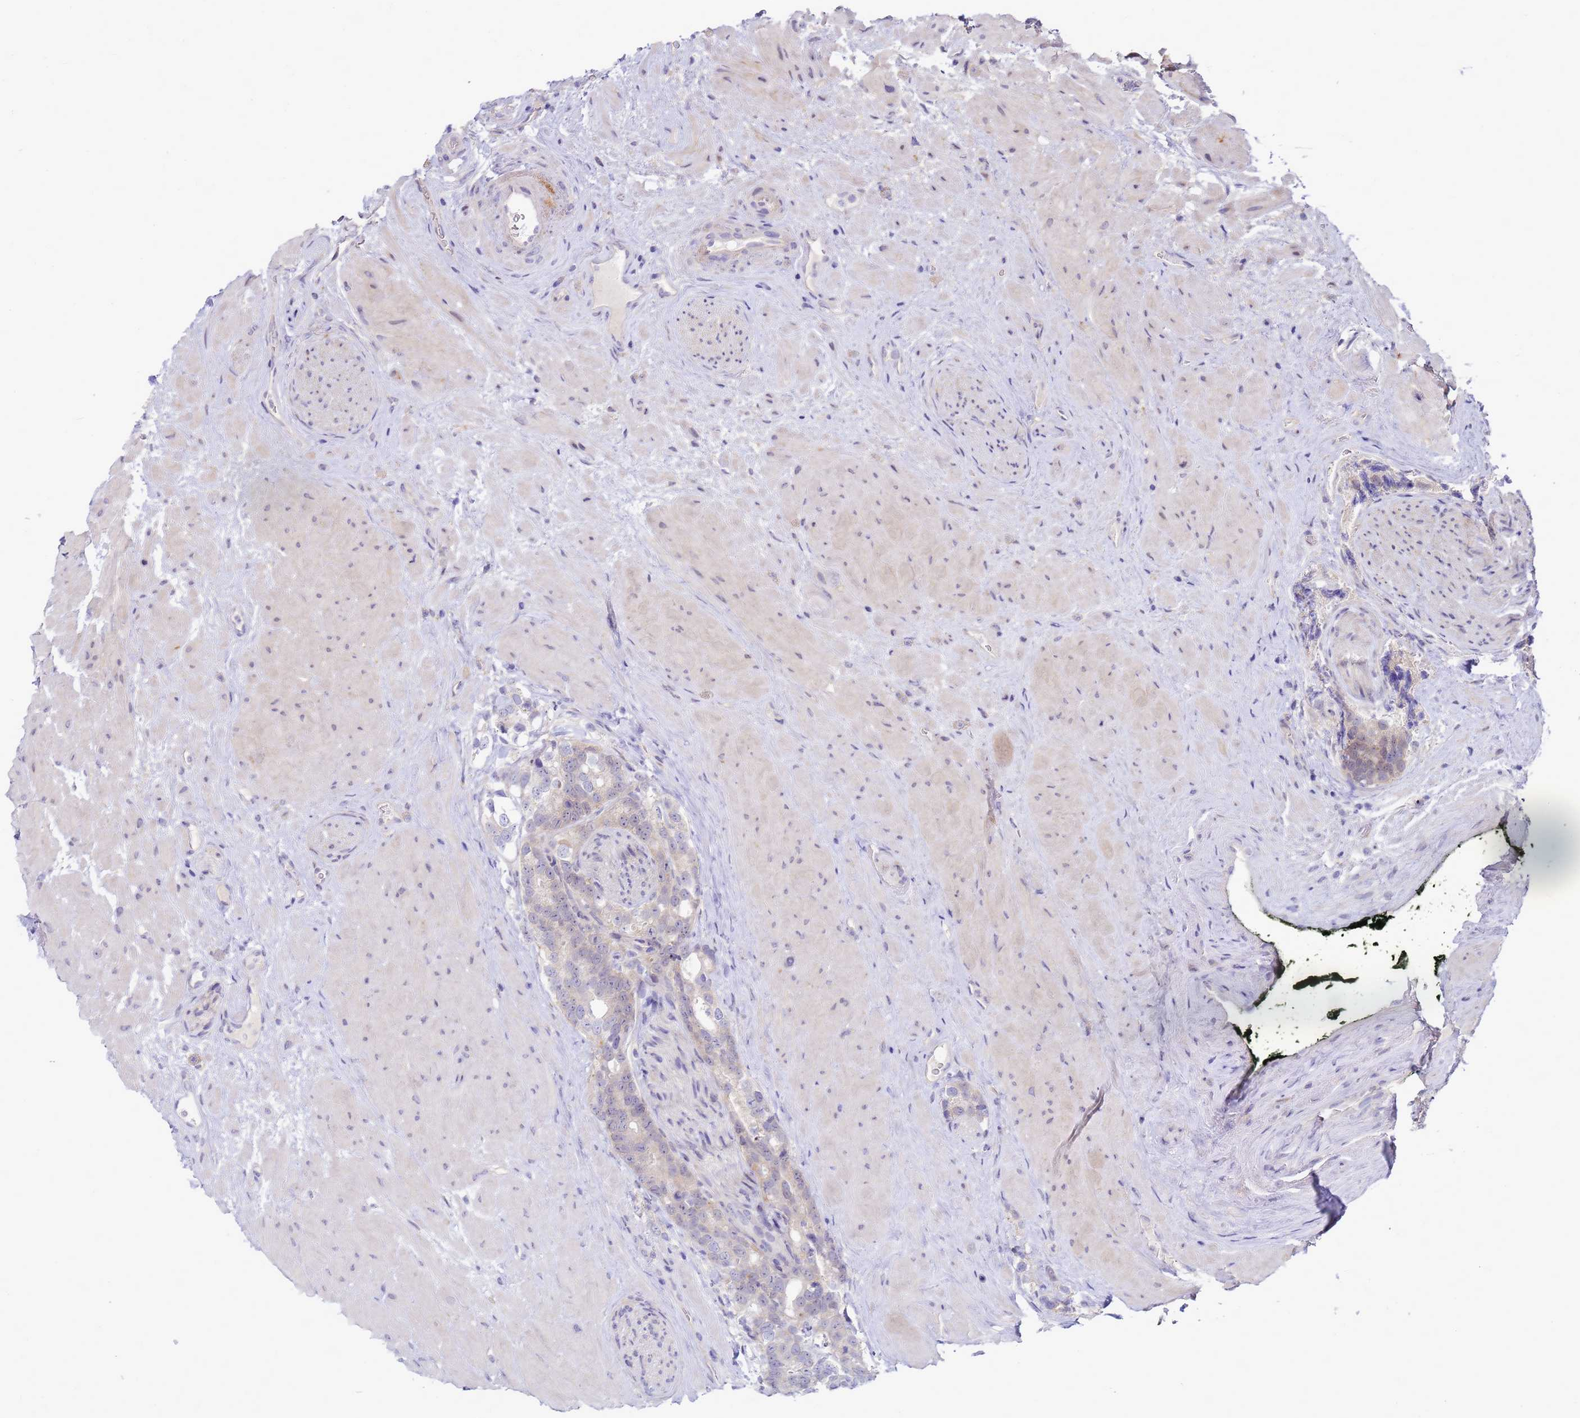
{"staining": {"intensity": "weak", "quantity": "25%-75%", "location": "cytoplasmic/membranous"}, "tissue": "prostate cancer", "cell_type": "Tumor cells", "image_type": "cancer", "snomed": [{"axis": "morphology", "description": "Adenocarcinoma, High grade"}, {"axis": "topography", "description": "Prostate"}], "caption": "Immunohistochemical staining of prostate cancer shows low levels of weak cytoplasmic/membranous protein staining in approximately 25%-75% of tumor cells.", "gene": "ENOPH1", "patient": {"sex": "male", "age": 74}}